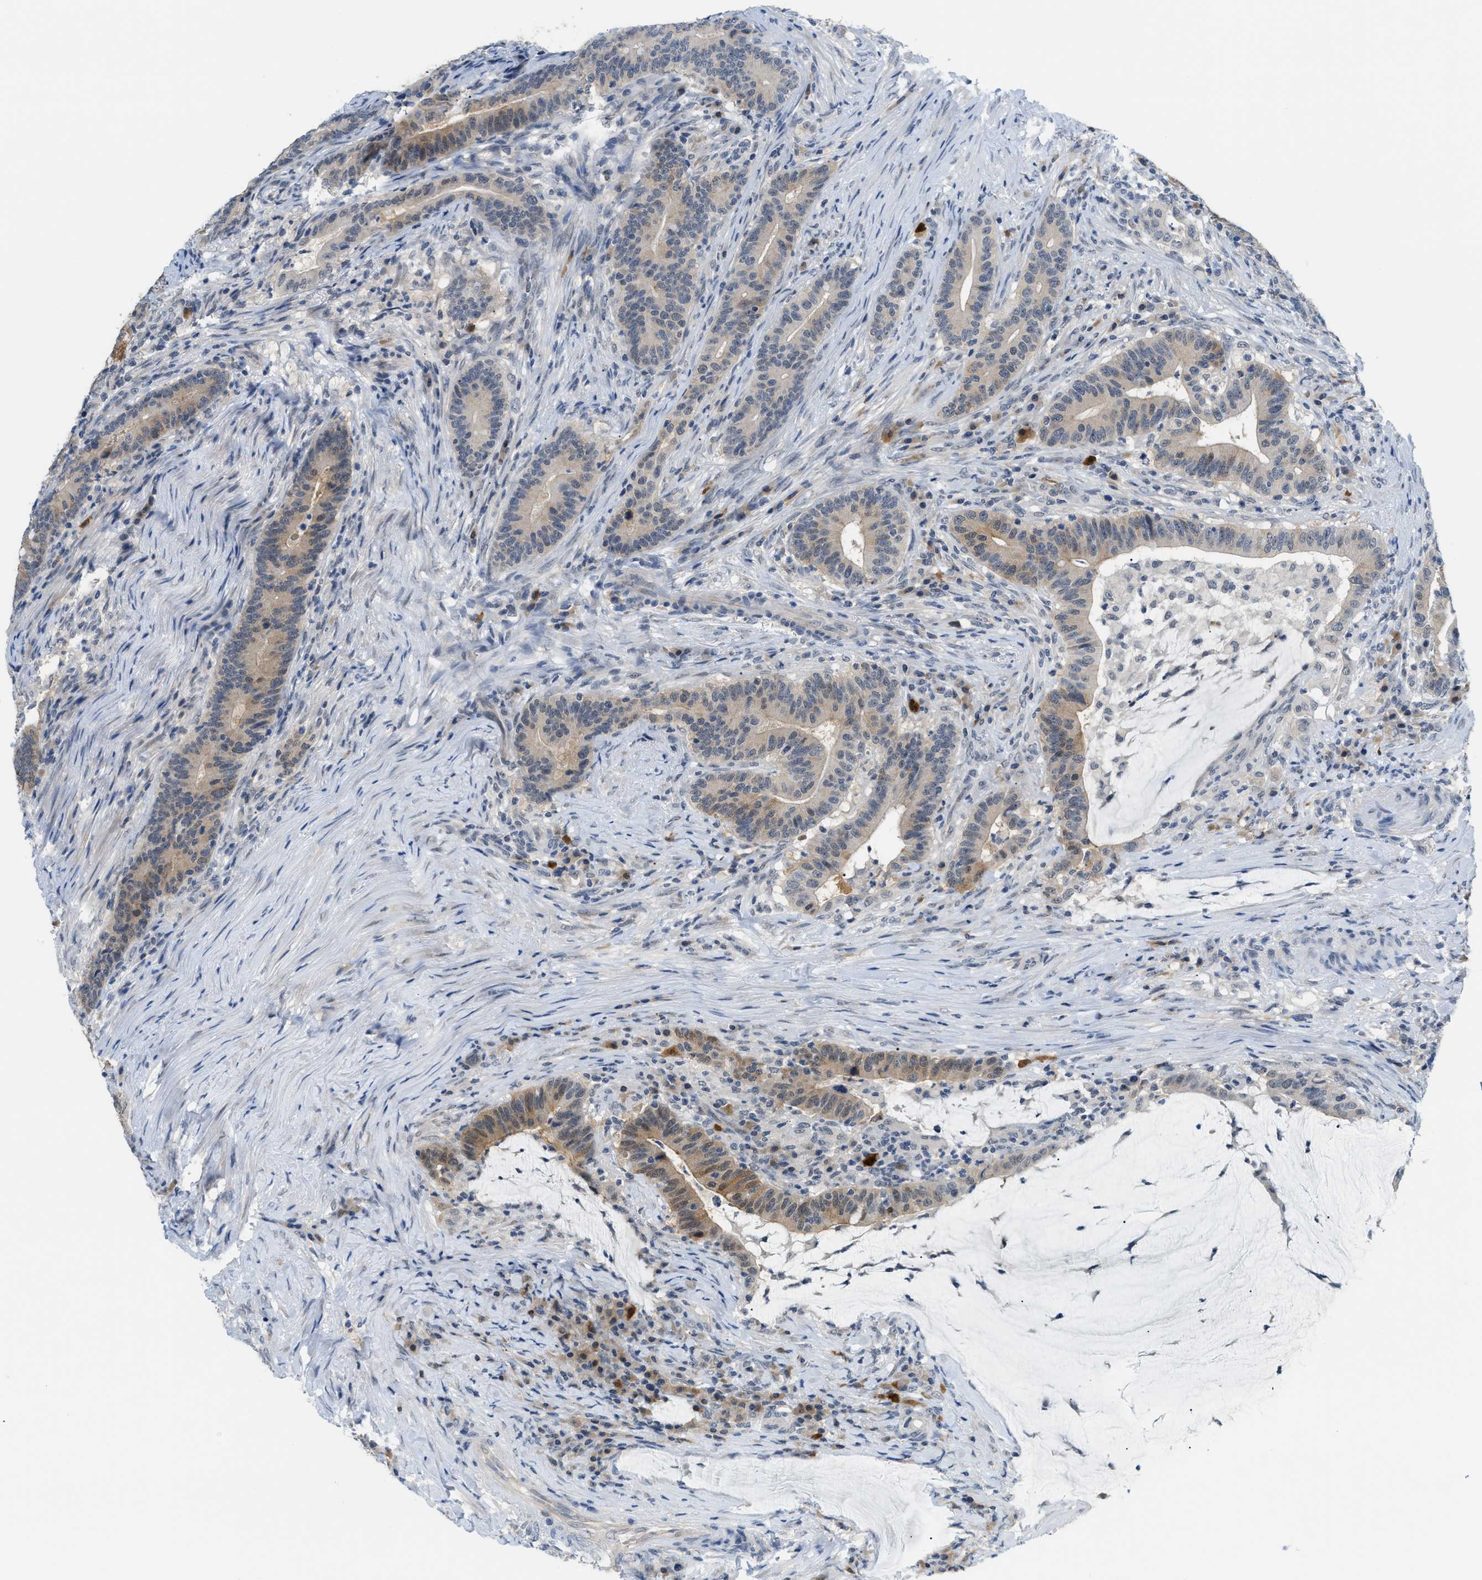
{"staining": {"intensity": "weak", "quantity": ">75%", "location": "cytoplasmic/membranous"}, "tissue": "colorectal cancer", "cell_type": "Tumor cells", "image_type": "cancer", "snomed": [{"axis": "morphology", "description": "Normal tissue, NOS"}, {"axis": "morphology", "description": "Adenocarcinoma, NOS"}, {"axis": "topography", "description": "Colon"}], "caption": "Human colorectal cancer (adenocarcinoma) stained with a brown dye exhibits weak cytoplasmic/membranous positive staining in about >75% of tumor cells.", "gene": "PSAT1", "patient": {"sex": "female", "age": 66}}